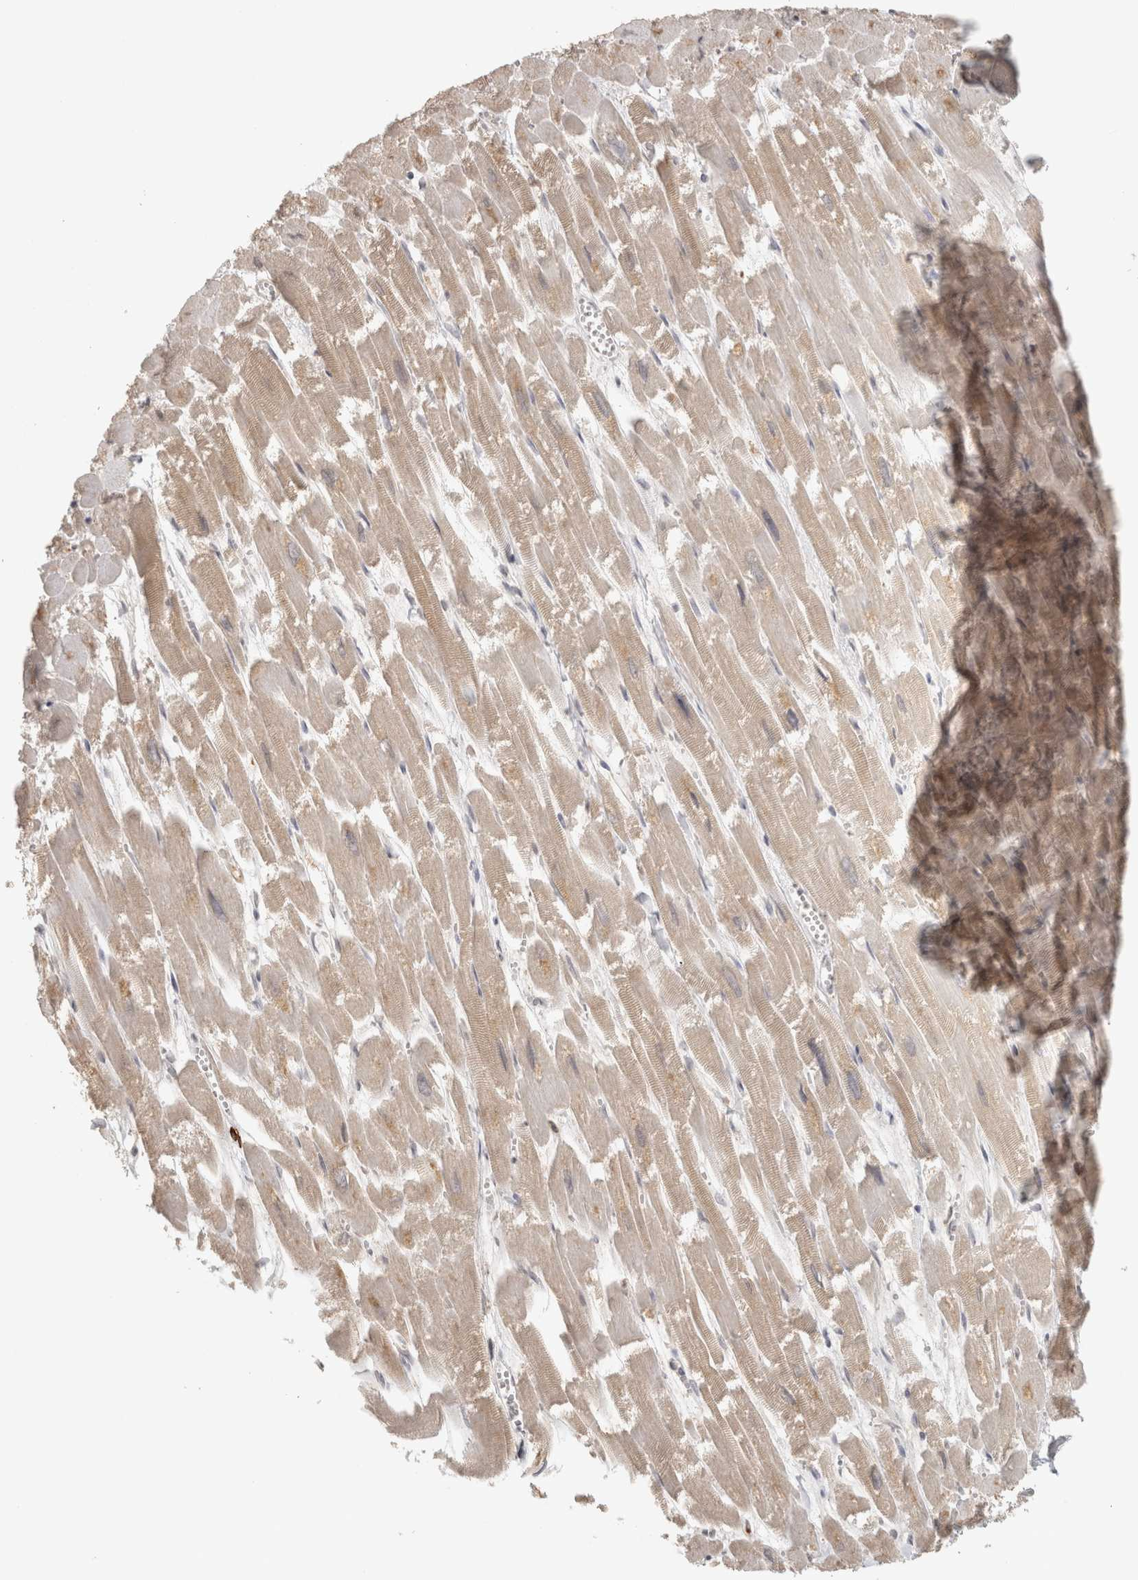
{"staining": {"intensity": "weak", "quantity": "<25%", "location": "cytoplasmic/membranous"}, "tissue": "heart muscle", "cell_type": "Cardiomyocytes", "image_type": "normal", "snomed": [{"axis": "morphology", "description": "Normal tissue, NOS"}, {"axis": "topography", "description": "Heart"}], "caption": "An immunohistochemistry (IHC) micrograph of unremarkable heart muscle is shown. There is no staining in cardiomyocytes of heart muscle. The staining was performed using DAB to visualize the protein expression in brown, while the nuclei were stained in blue with hematoxylin (Magnification: 20x).", "gene": "HAVCR2", "patient": {"sex": "male", "age": 54}}